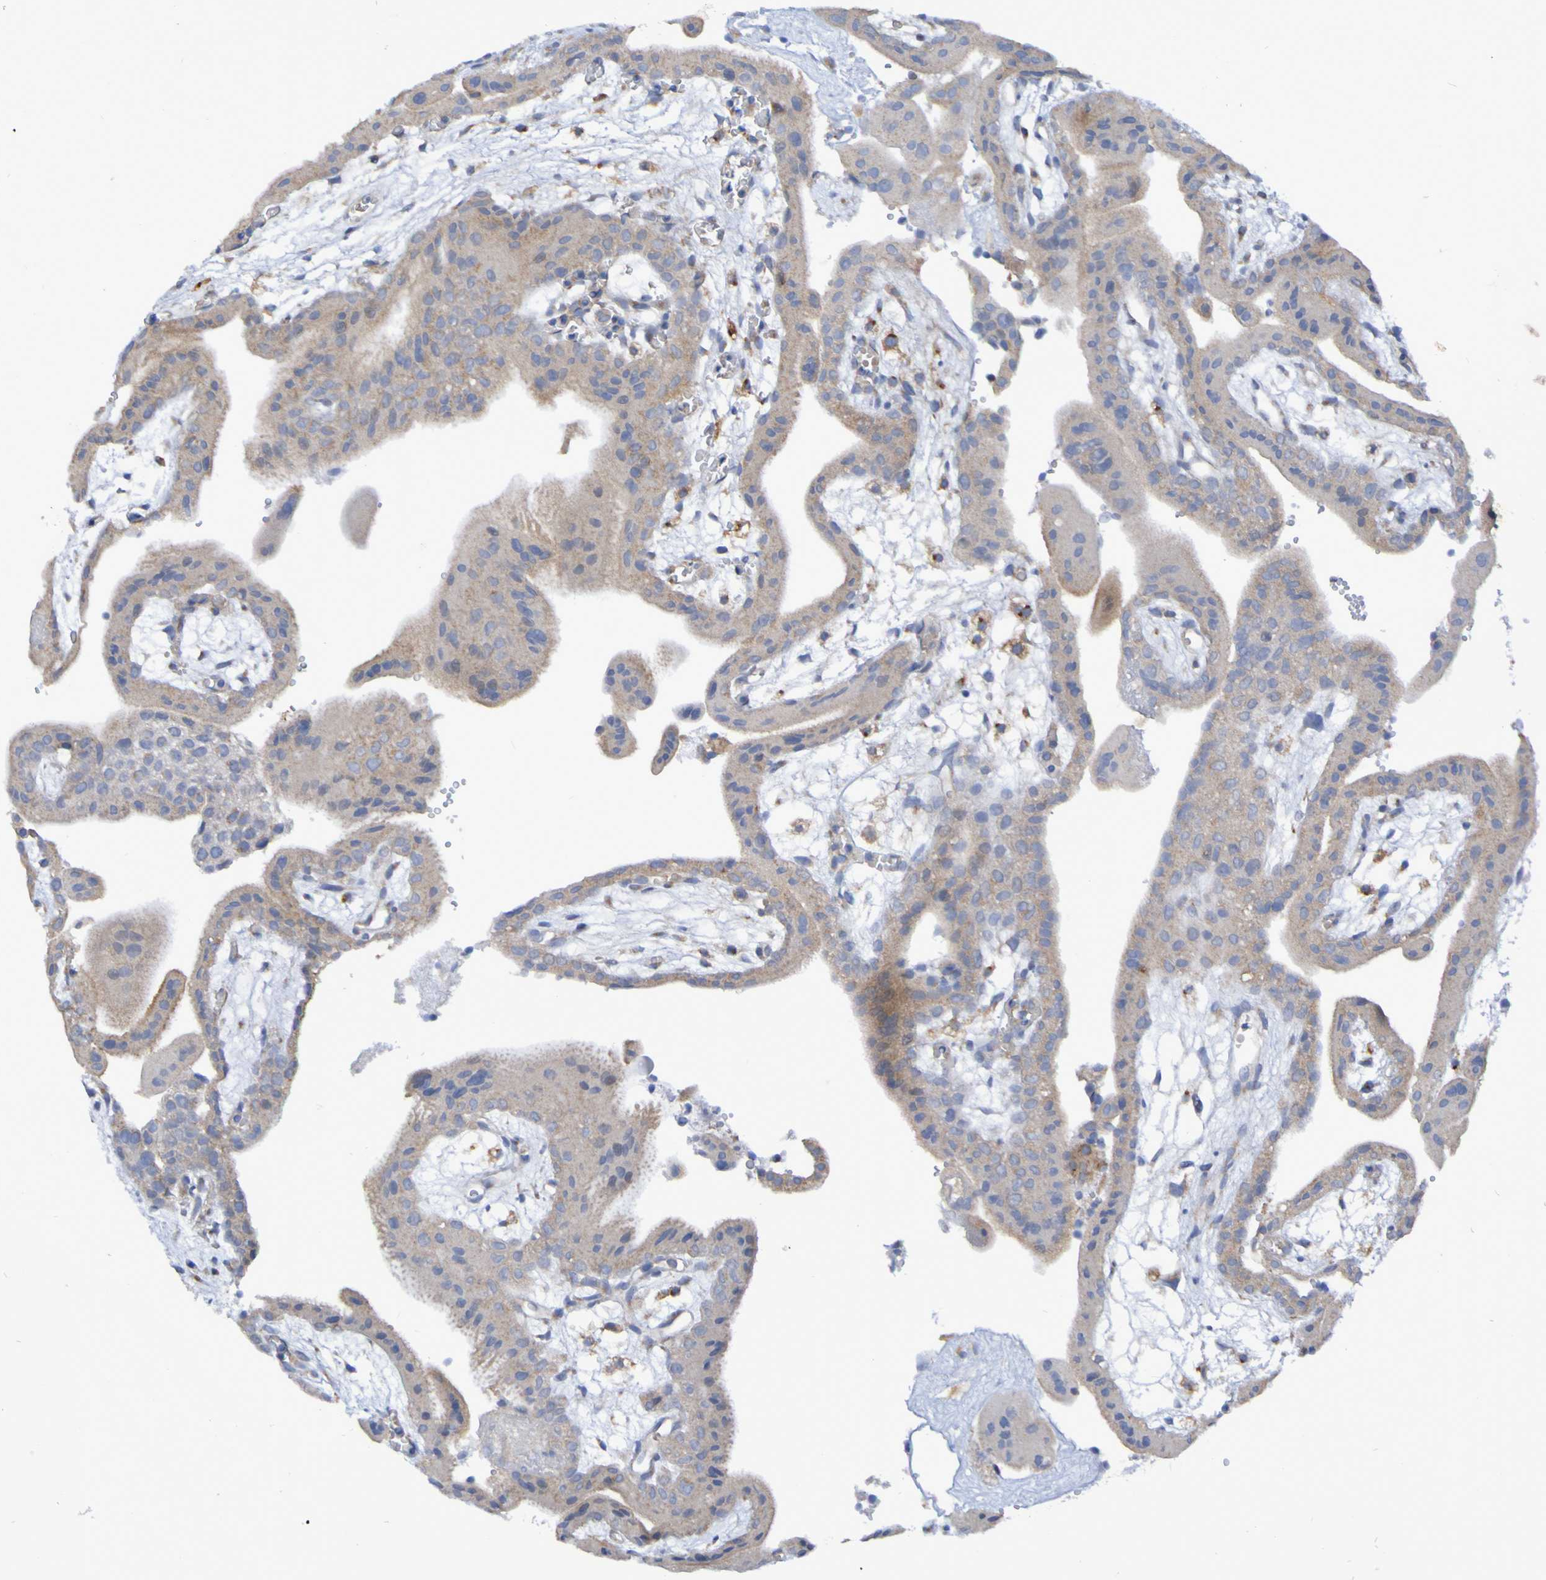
{"staining": {"intensity": "moderate", "quantity": ">75%", "location": "cytoplasmic/membranous"}, "tissue": "placenta", "cell_type": "Decidual cells", "image_type": "normal", "snomed": [{"axis": "morphology", "description": "Normal tissue, NOS"}, {"axis": "topography", "description": "Placenta"}], "caption": "An immunohistochemistry image of benign tissue is shown. Protein staining in brown highlights moderate cytoplasmic/membranous positivity in placenta within decidual cells.", "gene": "LMBRD2", "patient": {"sex": "female", "age": 18}}